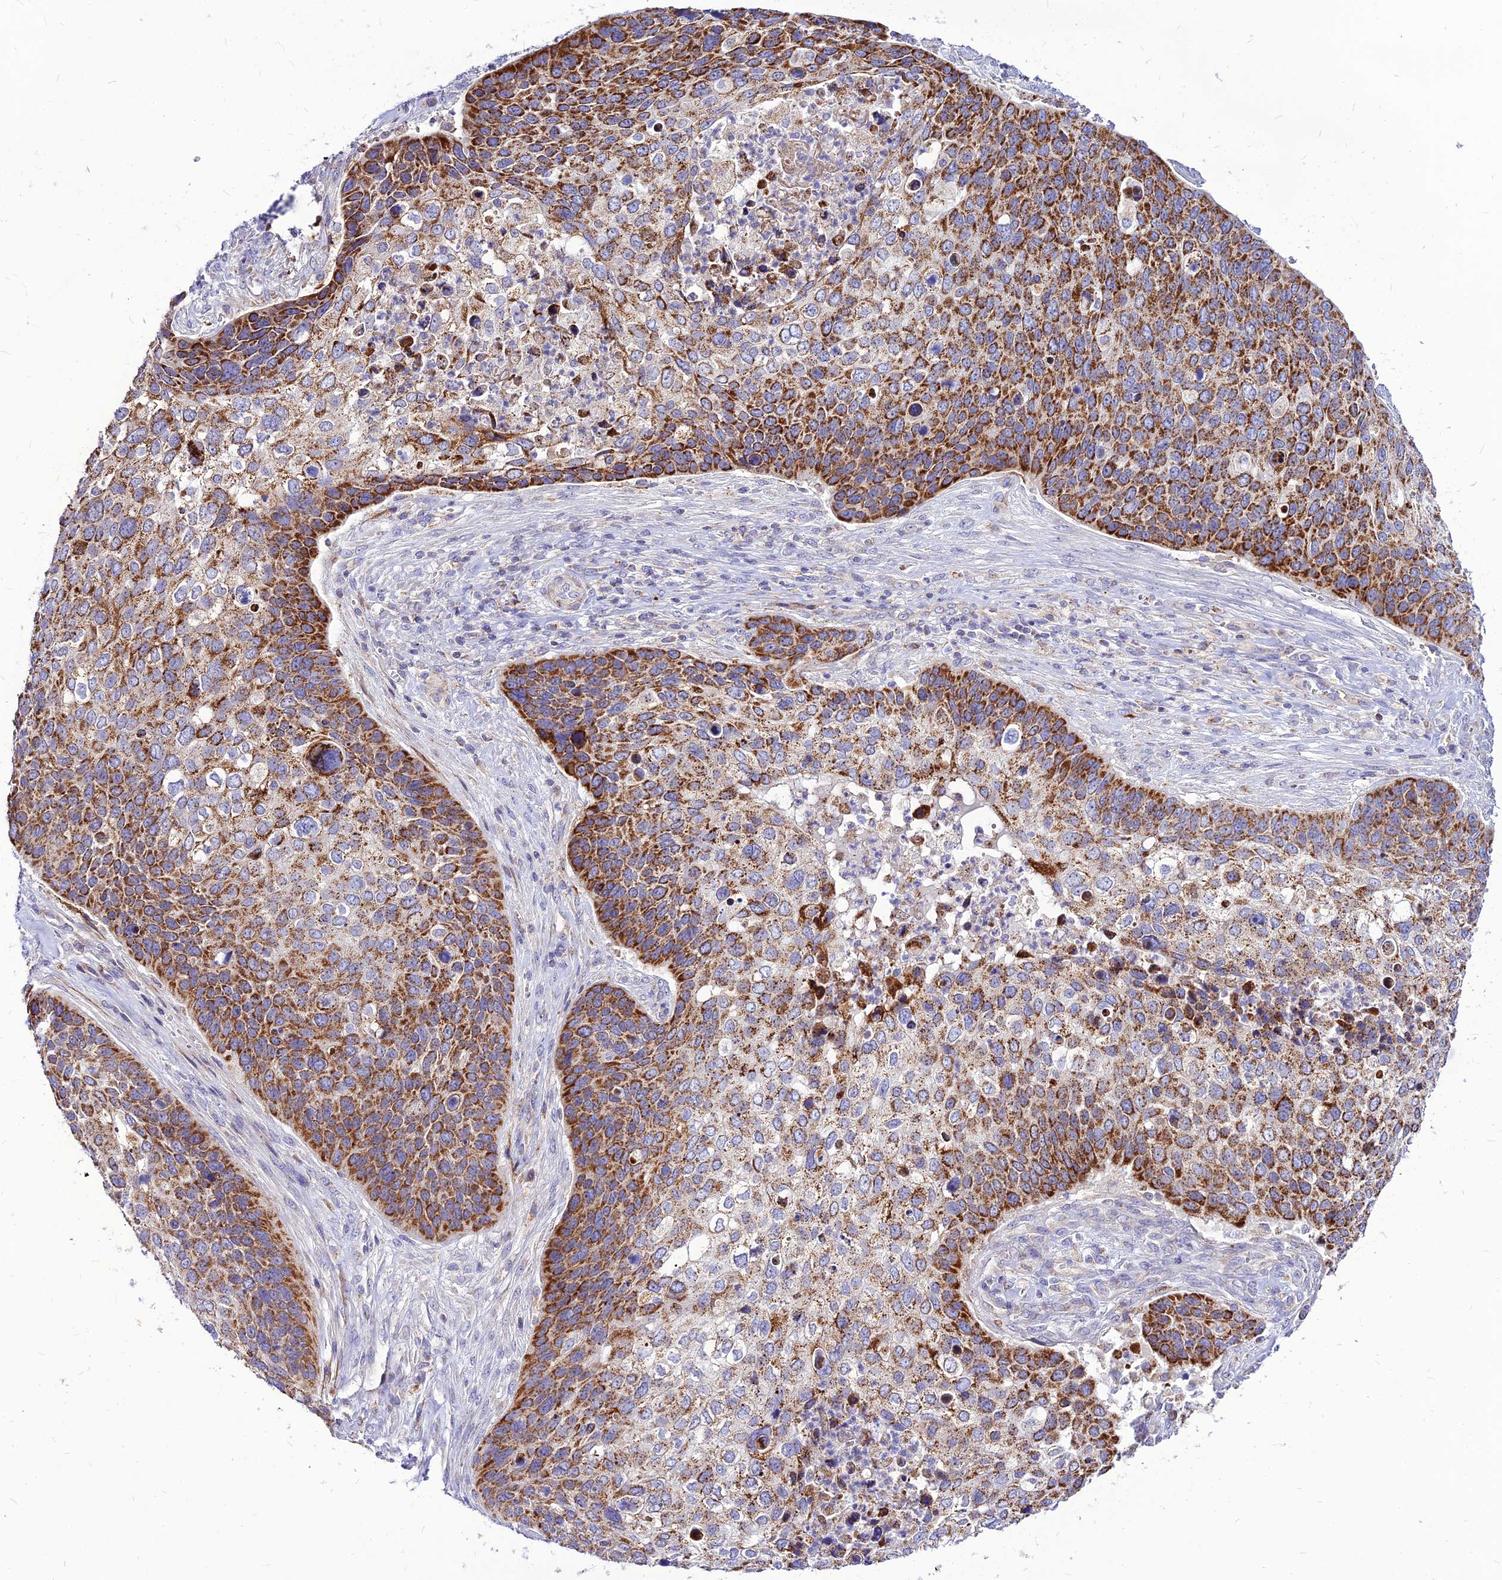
{"staining": {"intensity": "strong", "quantity": ">75%", "location": "cytoplasmic/membranous"}, "tissue": "skin cancer", "cell_type": "Tumor cells", "image_type": "cancer", "snomed": [{"axis": "morphology", "description": "Basal cell carcinoma"}, {"axis": "topography", "description": "Skin"}], "caption": "IHC staining of basal cell carcinoma (skin), which demonstrates high levels of strong cytoplasmic/membranous positivity in approximately >75% of tumor cells indicating strong cytoplasmic/membranous protein staining. The staining was performed using DAB (brown) for protein detection and nuclei were counterstained in hematoxylin (blue).", "gene": "ECI1", "patient": {"sex": "female", "age": 74}}